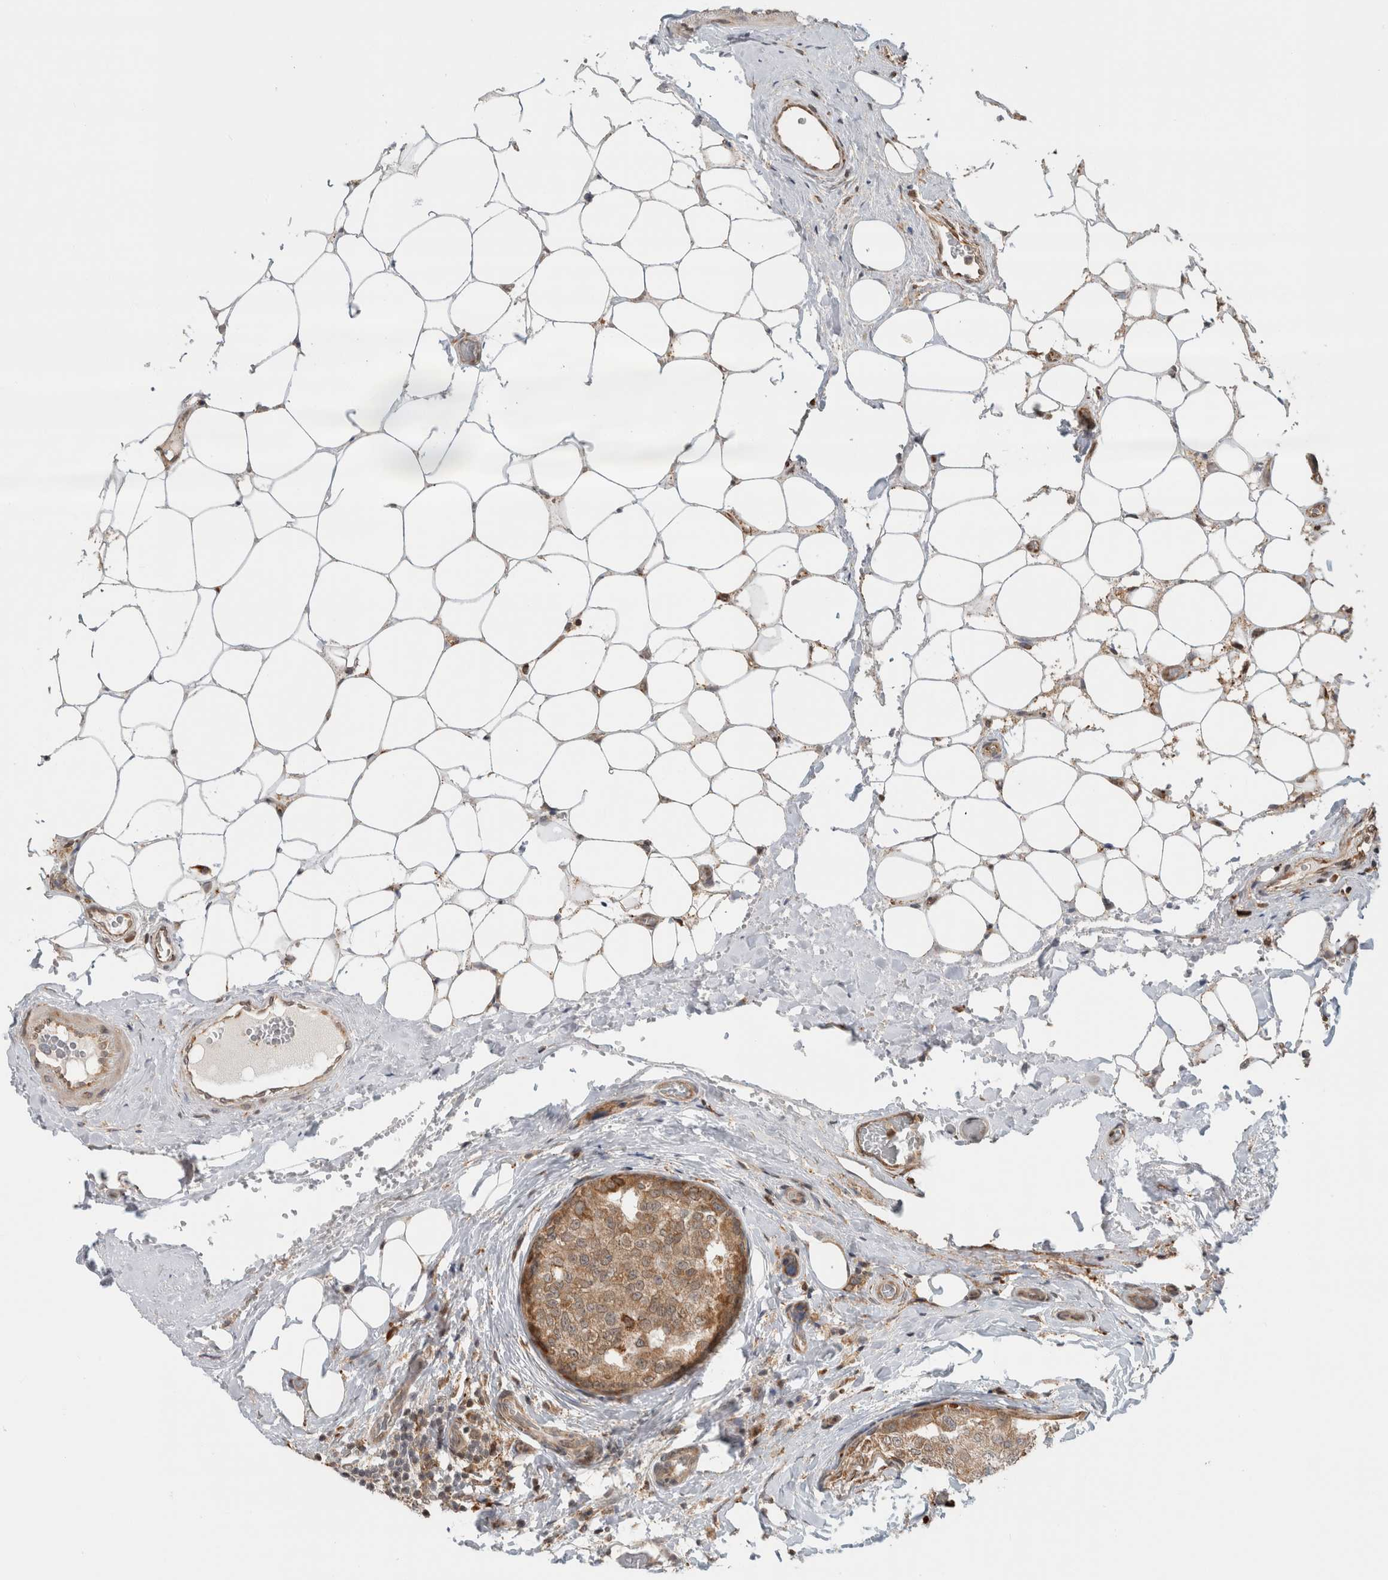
{"staining": {"intensity": "moderate", "quantity": ">75%", "location": "cytoplasmic/membranous"}, "tissue": "breast cancer", "cell_type": "Tumor cells", "image_type": "cancer", "snomed": [{"axis": "morphology", "description": "Normal tissue, NOS"}, {"axis": "morphology", "description": "Duct carcinoma"}, {"axis": "topography", "description": "Breast"}], "caption": "Immunohistochemistry staining of breast cancer (infiltrating ductal carcinoma), which exhibits medium levels of moderate cytoplasmic/membranous positivity in about >75% of tumor cells indicating moderate cytoplasmic/membranous protein positivity. The staining was performed using DAB (brown) for protein detection and nuclei were counterstained in hematoxylin (blue).", "gene": "MS4A7", "patient": {"sex": "female", "age": 43}}